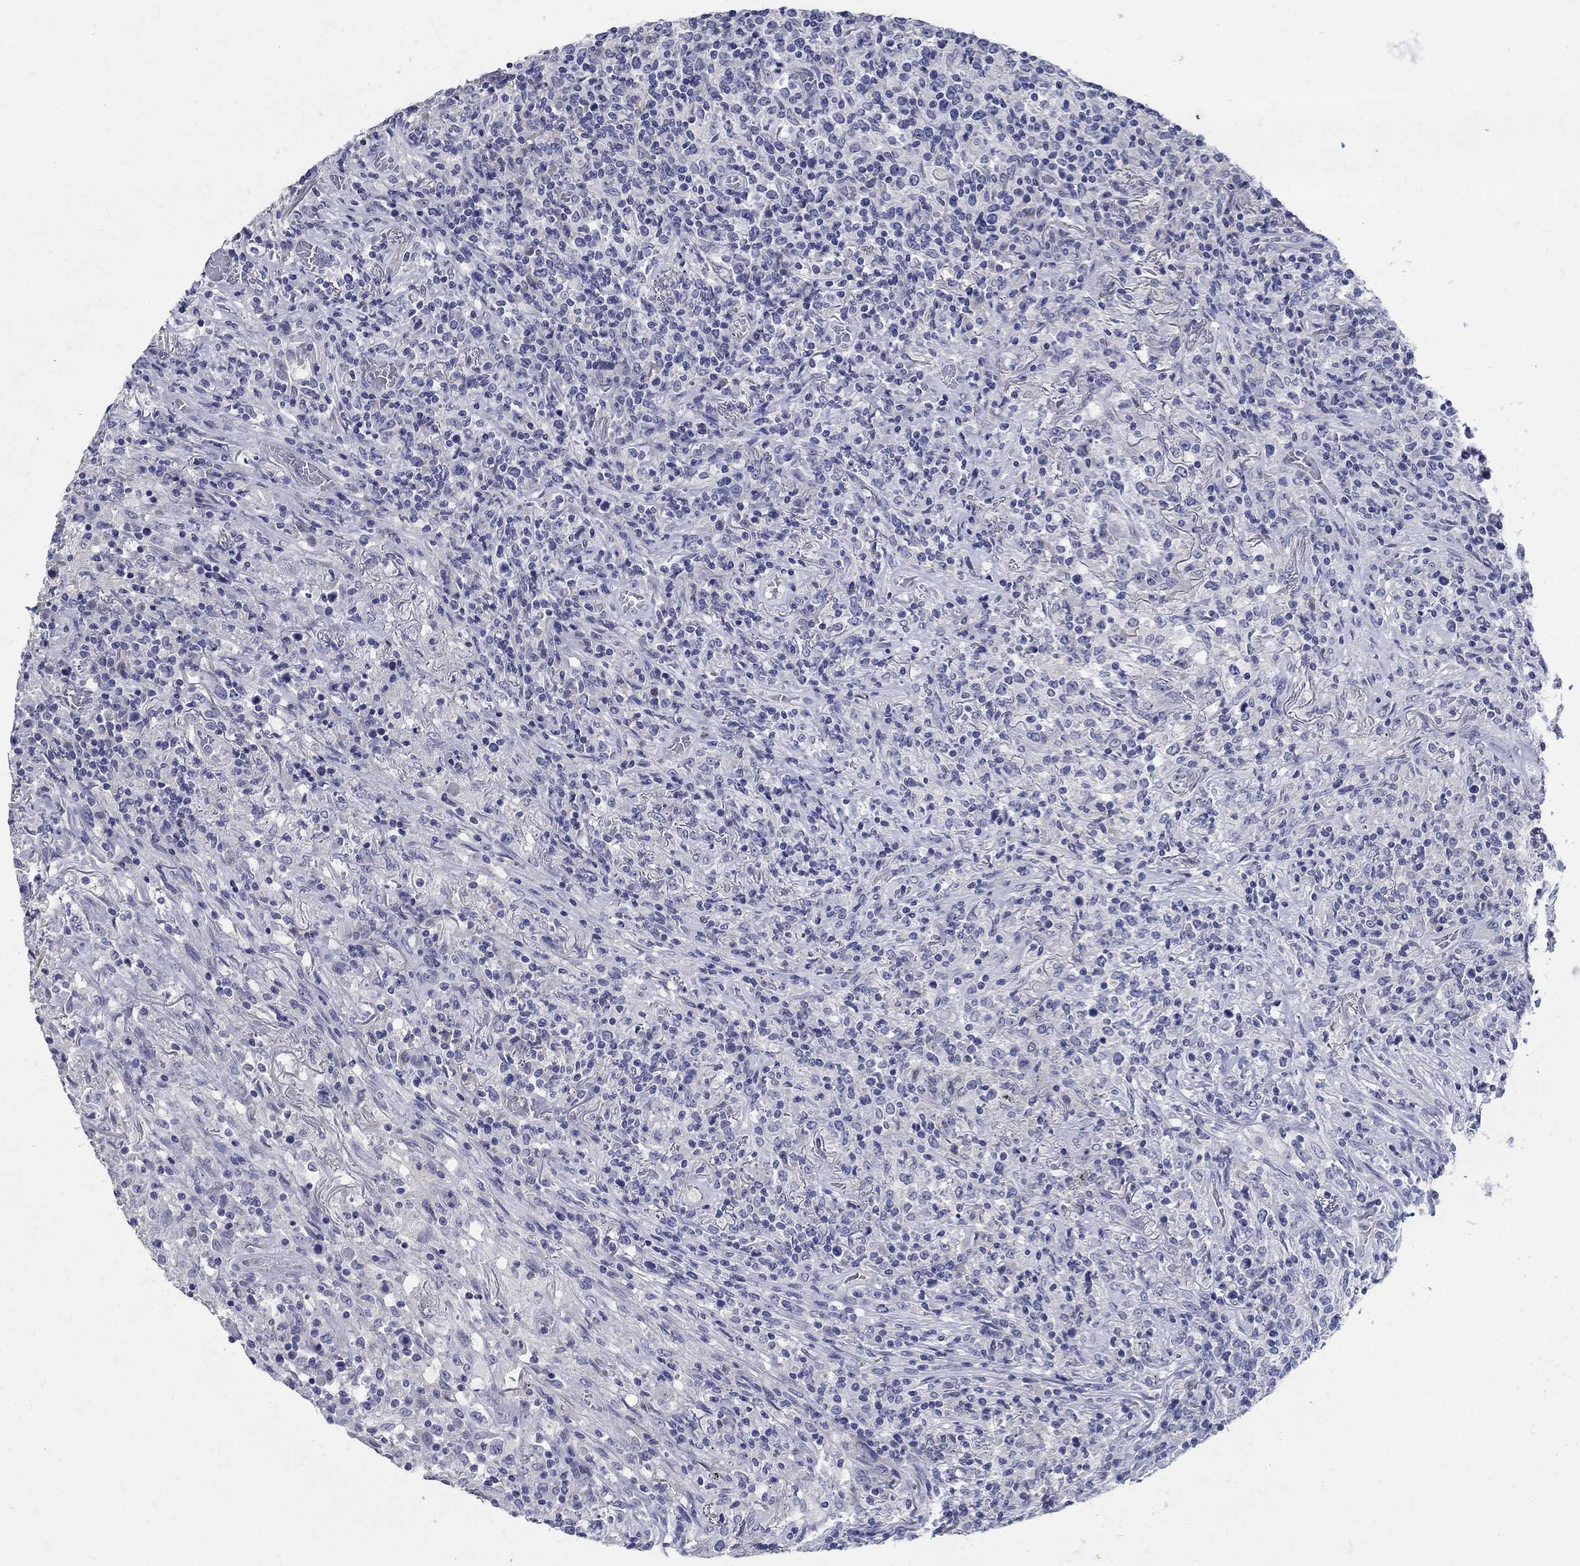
{"staining": {"intensity": "negative", "quantity": "none", "location": "none"}, "tissue": "lymphoma", "cell_type": "Tumor cells", "image_type": "cancer", "snomed": [{"axis": "morphology", "description": "Malignant lymphoma, non-Hodgkin's type, High grade"}, {"axis": "topography", "description": "Lung"}], "caption": "Tumor cells are negative for protein expression in human malignant lymphoma, non-Hodgkin's type (high-grade).", "gene": "SOX2", "patient": {"sex": "male", "age": 79}}